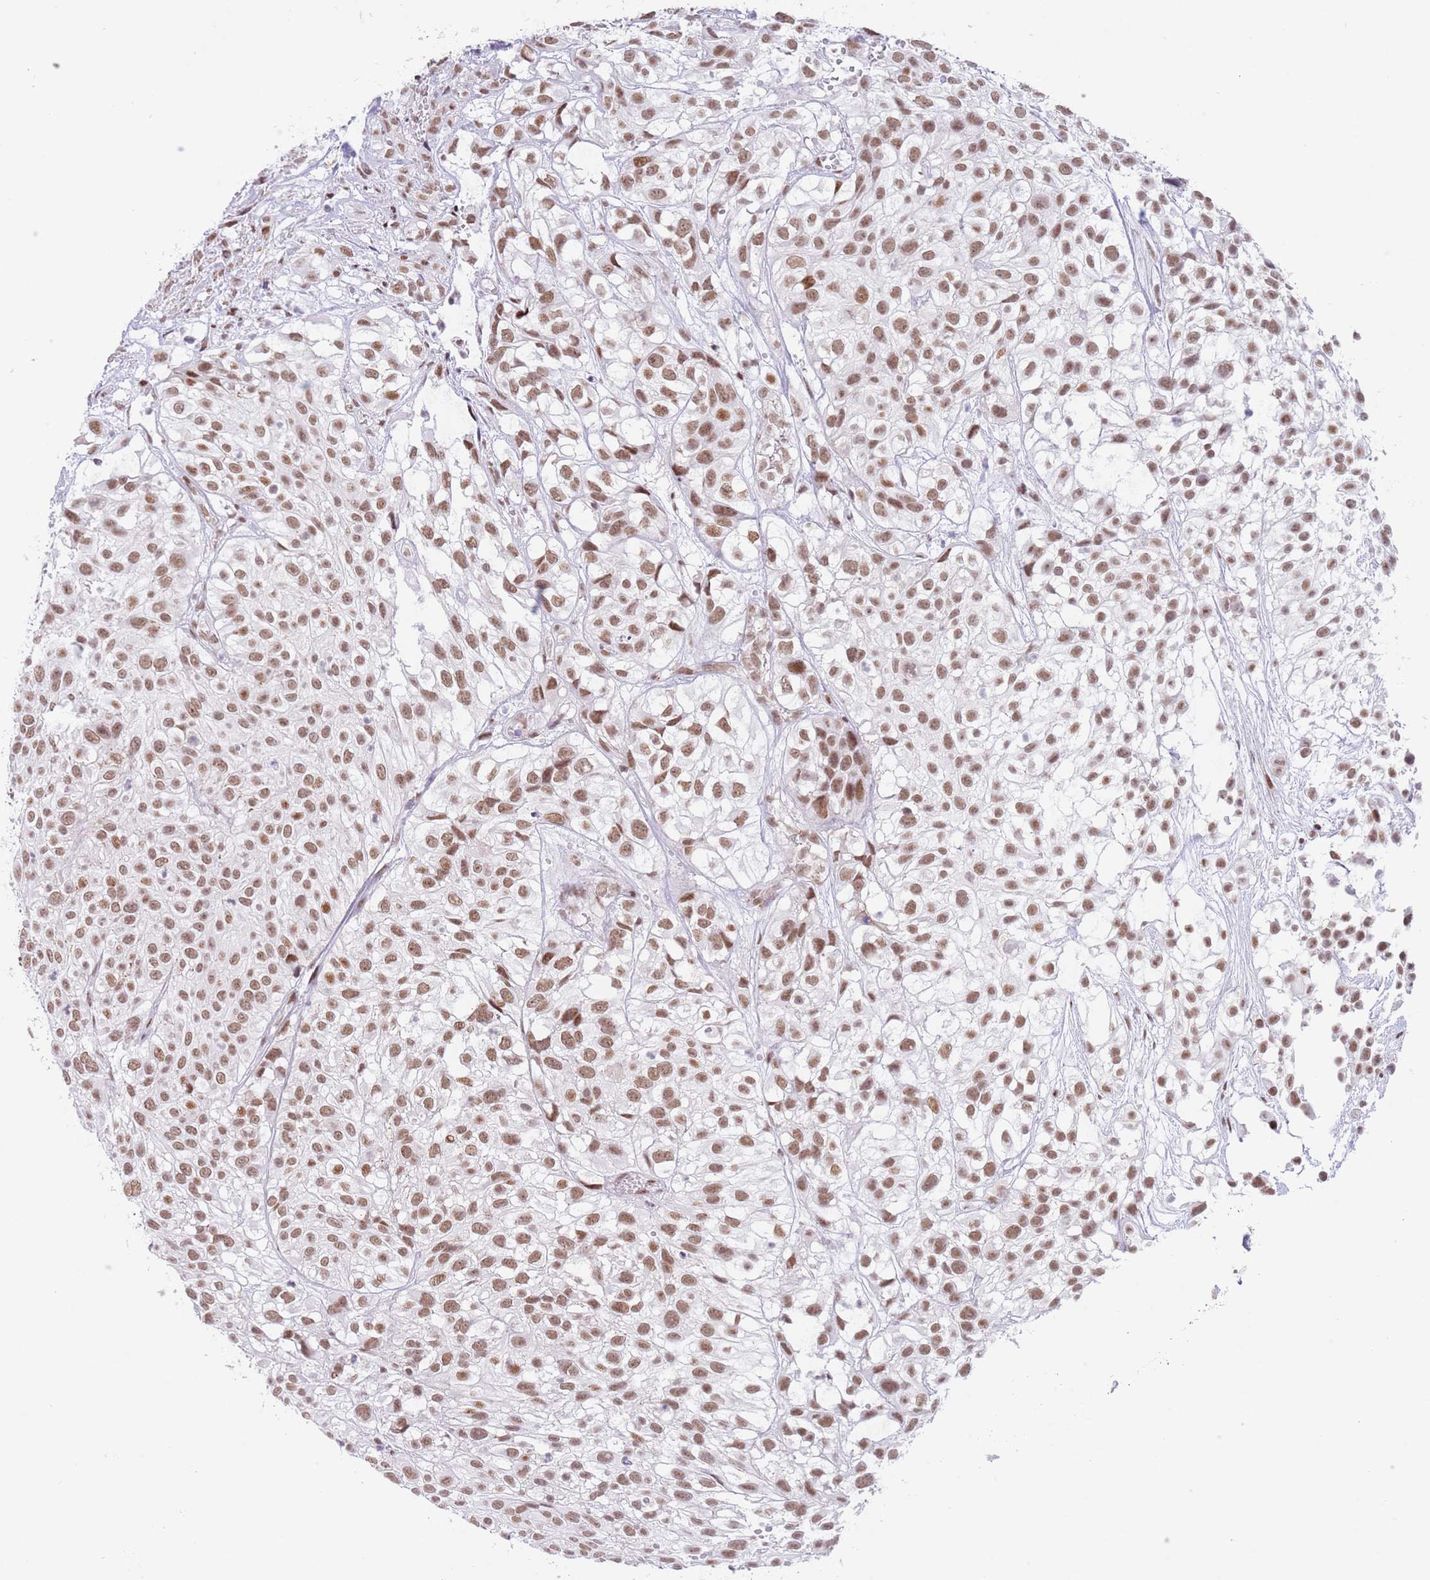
{"staining": {"intensity": "moderate", "quantity": ">75%", "location": "nuclear"}, "tissue": "urothelial cancer", "cell_type": "Tumor cells", "image_type": "cancer", "snomed": [{"axis": "morphology", "description": "Urothelial carcinoma, High grade"}, {"axis": "topography", "description": "Urinary bladder"}], "caption": "Tumor cells reveal moderate nuclear expression in about >75% of cells in urothelial cancer.", "gene": "ZNF382", "patient": {"sex": "male", "age": 56}}